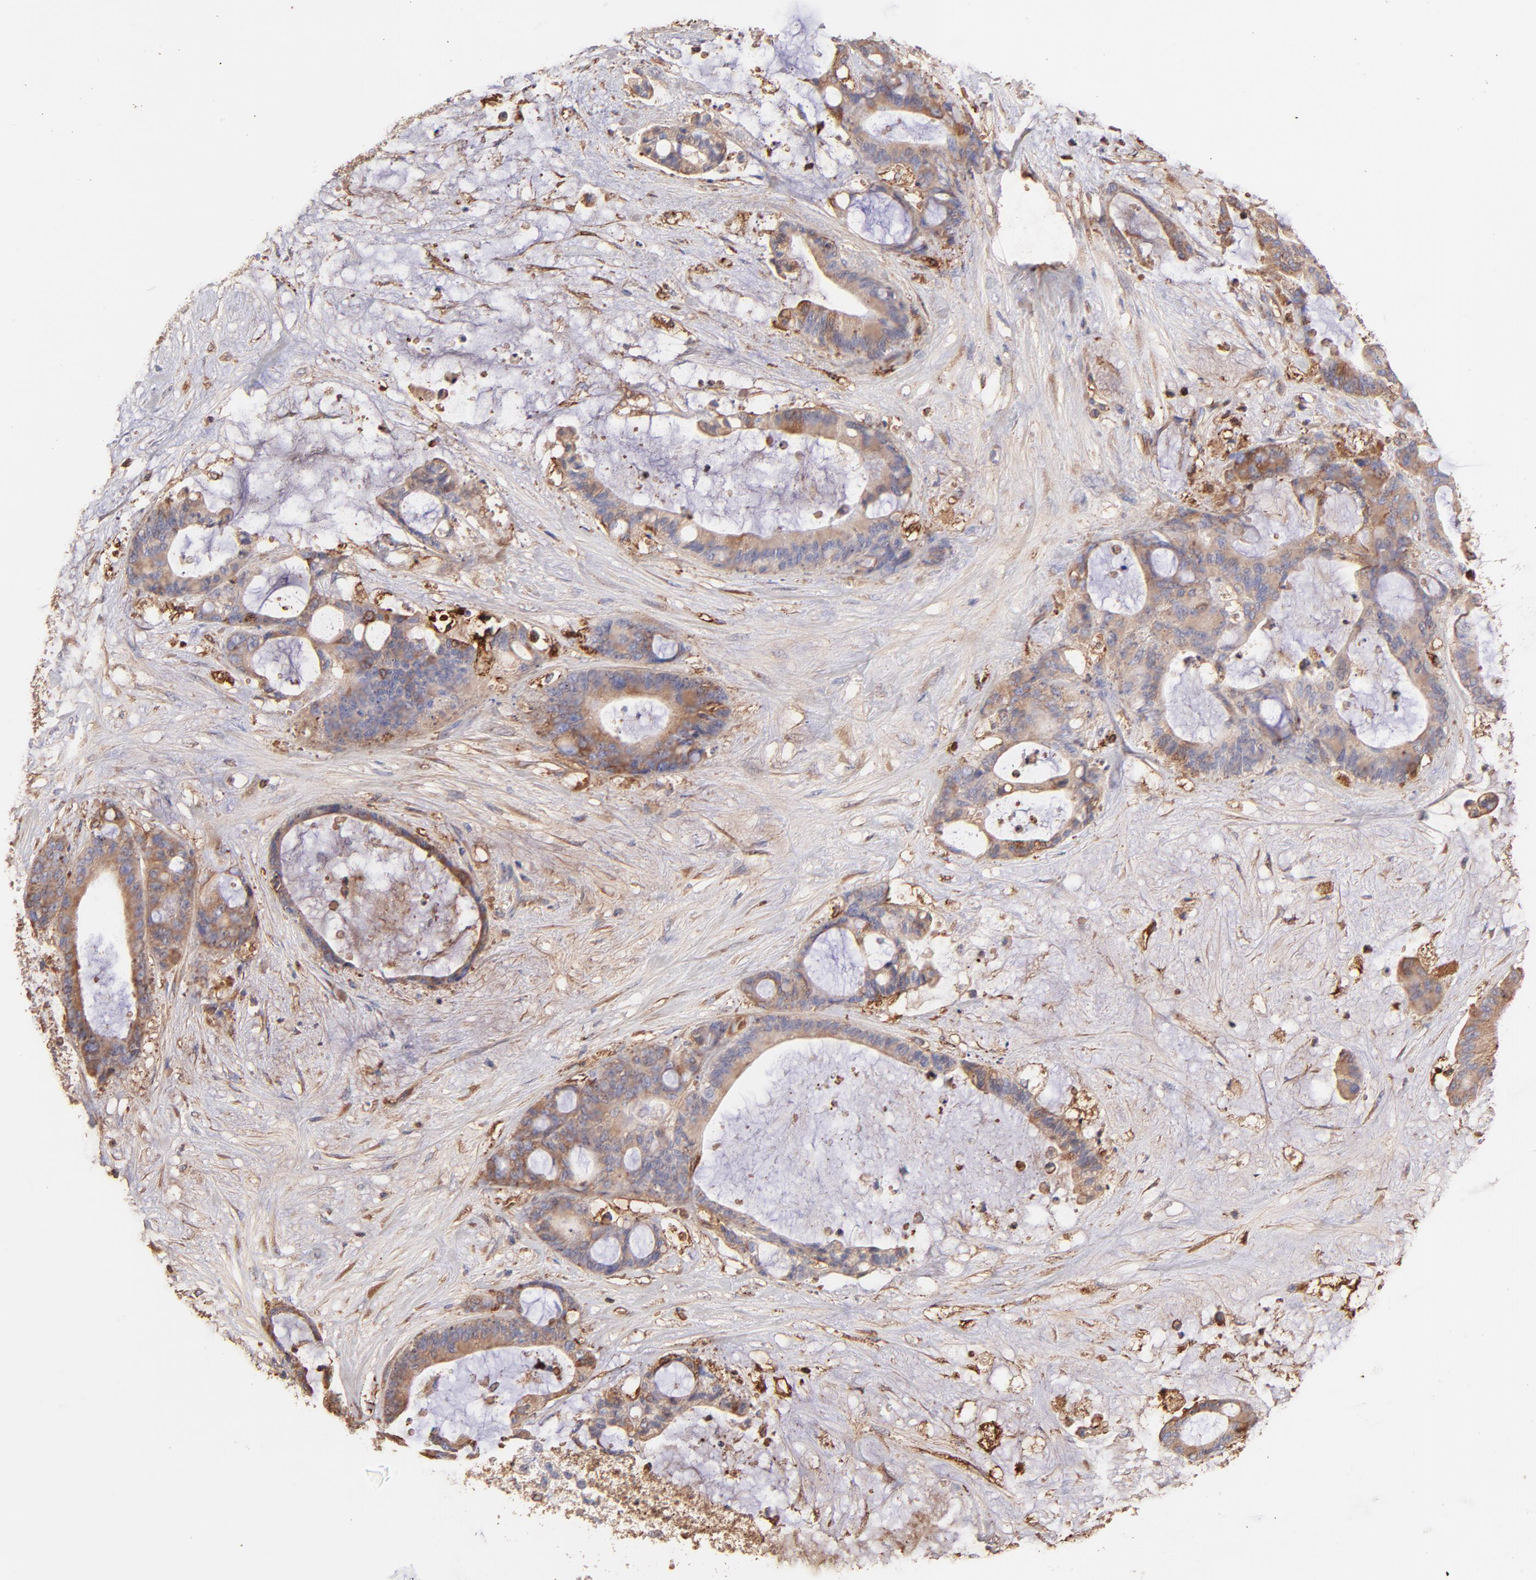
{"staining": {"intensity": "strong", "quantity": "25%-75%", "location": "cytoplasmic/membranous"}, "tissue": "liver cancer", "cell_type": "Tumor cells", "image_type": "cancer", "snomed": [{"axis": "morphology", "description": "Cholangiocarcinoma"}, {"axis": "topography", "description": "Liver"}], "caption": "Protein analysis of liver cancer (cholangiocarcinoma) tissue displays strong cytoplasmic/membranous positivity in about 25%-75% of tumor cells.", "gene": "BGN", "patient": {"sex": "female", "age": 73}}